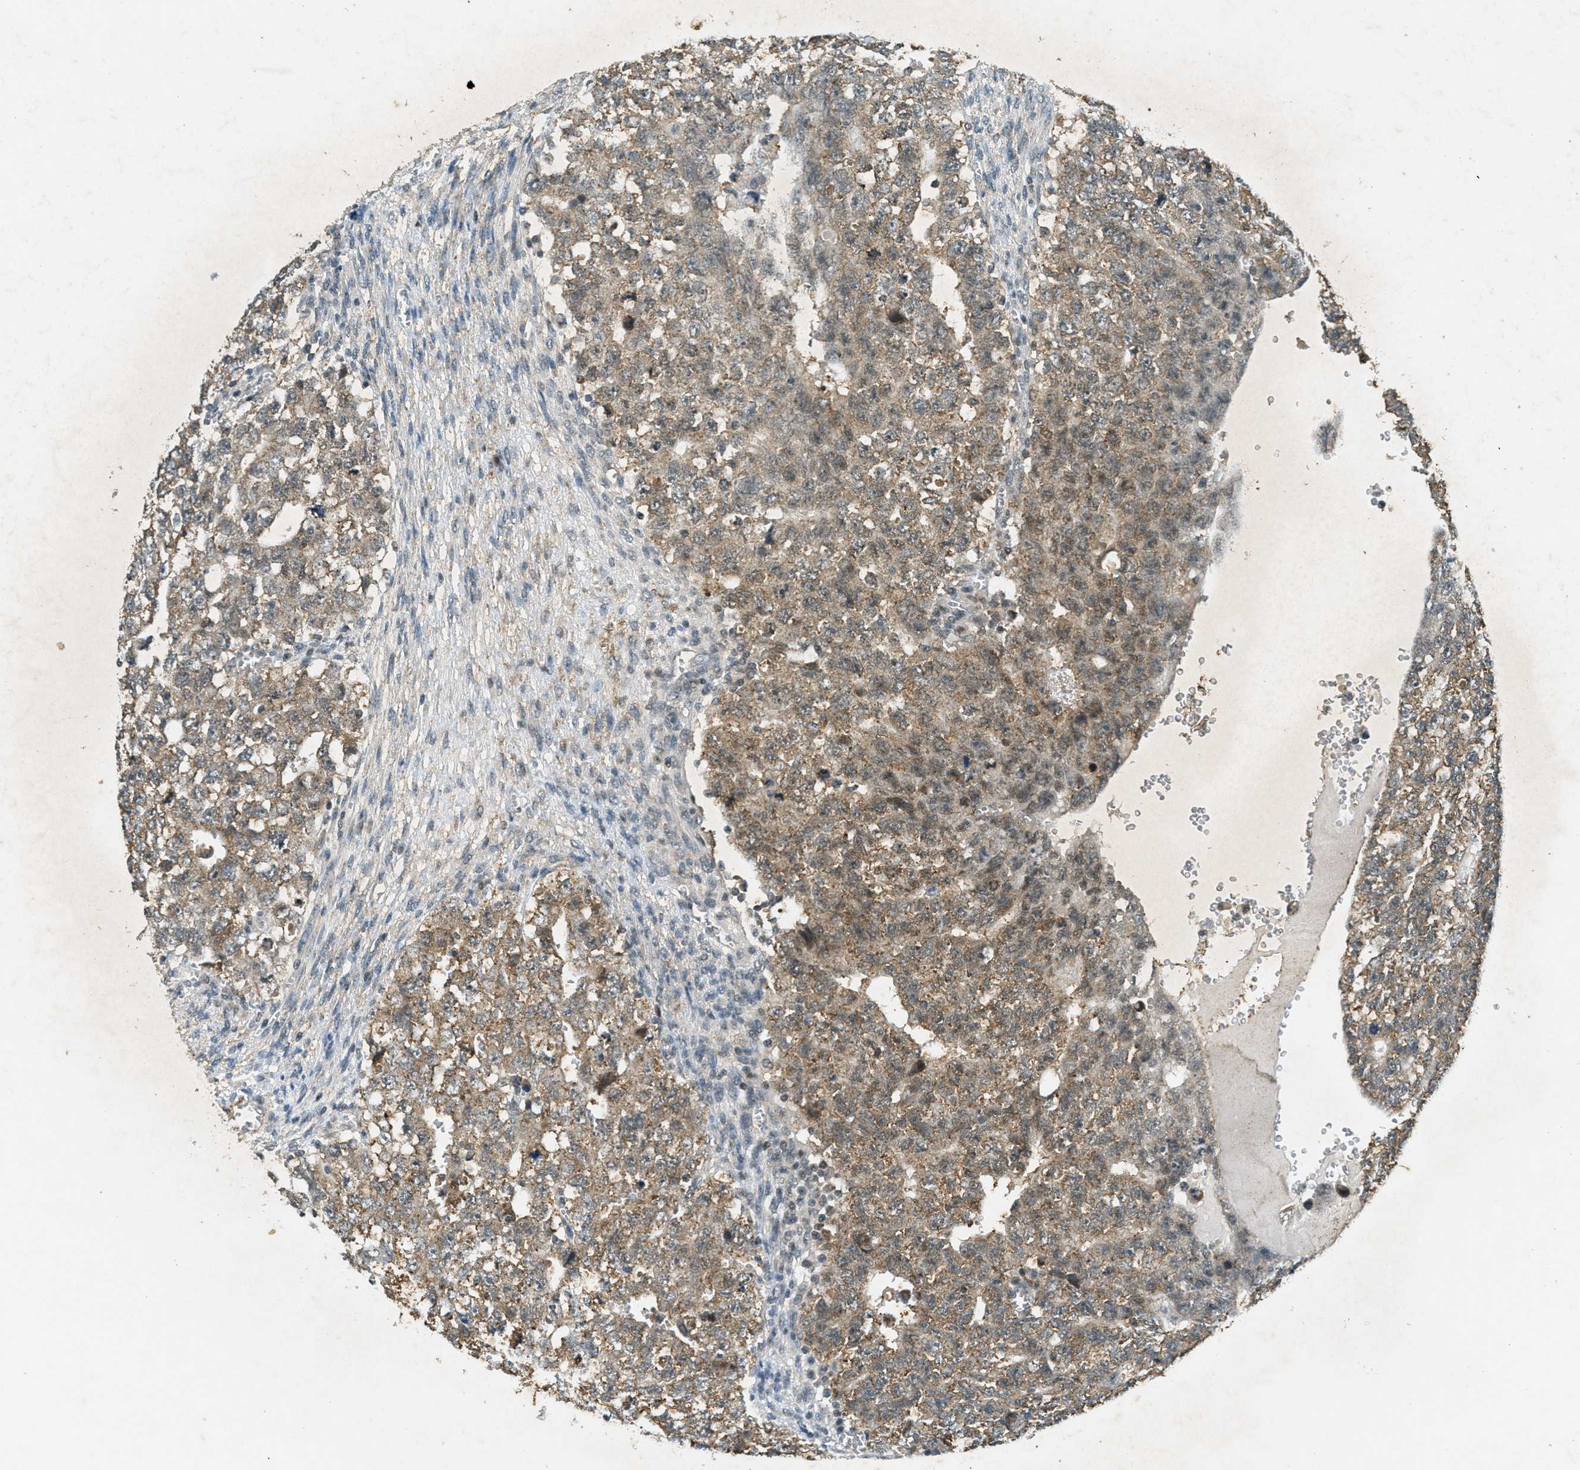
{"staining": {"intensity": "weak", "quantity": ">75%", "location": "cytoplasmic/membranous"}, "tissue": "testis cancer", "cell_type": "Tumor cells", "image_type": "cancer", "snomed": [{"axis": "morphology", "description": "Seminoma, NOS"}, {"axis": "morphology", "description": "Carcinoma, Embryonal, NOS"}, {"axis": "topography", "description": "Testis"}], "caption": "This is a histology image of immunohistochemistry (IHC) staining of testis cancer, which shows weak staining in the cytoplasmic/membranous of tumor cells.", "gene": "TCF20", "patient": {"sex": "male", "age": 38}}